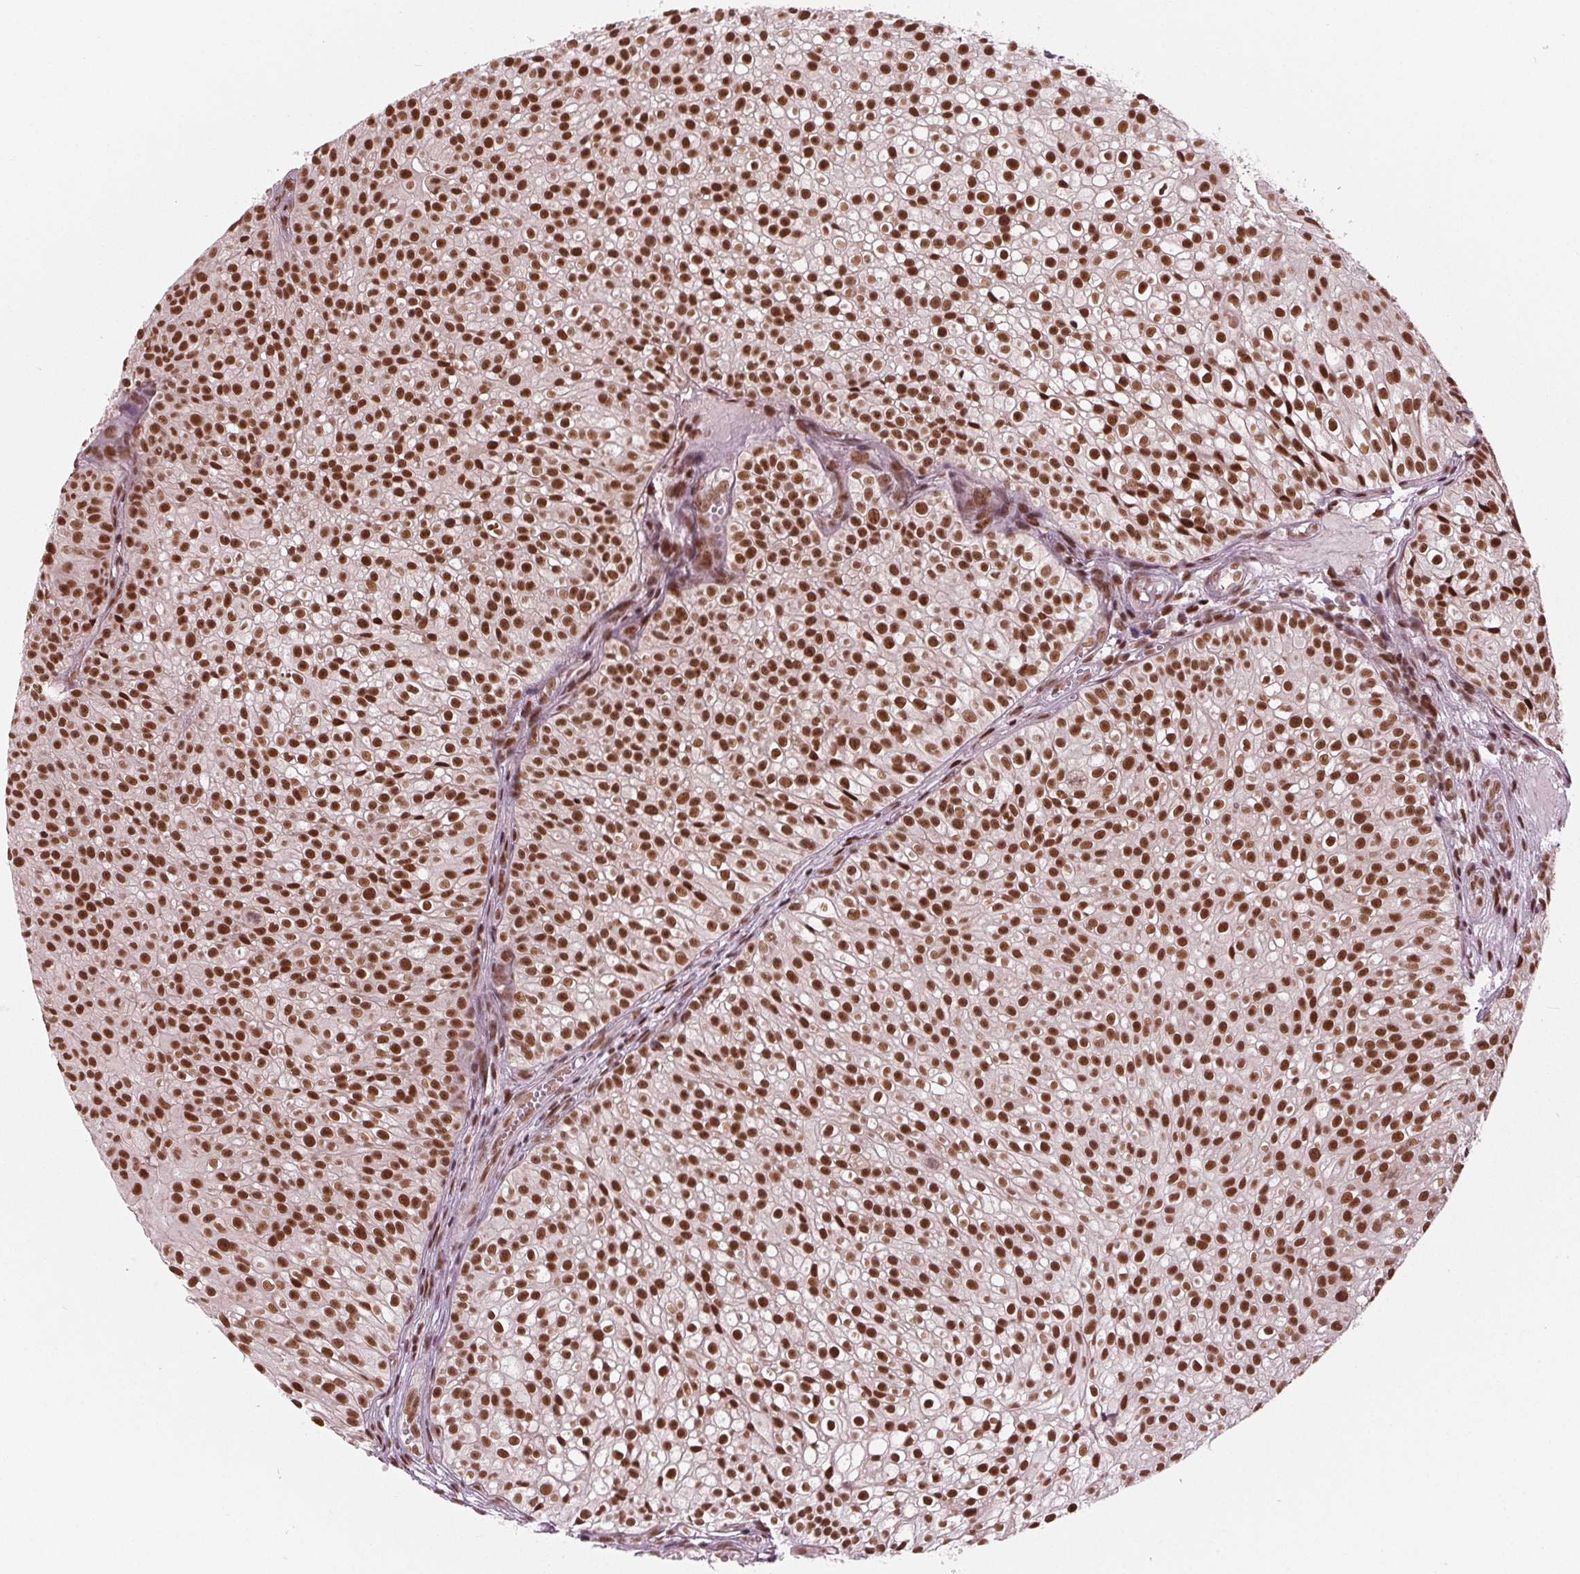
{"staining": {"intensity": "strong", "quantity": "25%-75%", "location": "nuclear"}, "tissue": "urothelial cancer", "cell_type": "Tumor cells", "image_type": "cancer", "snomed": [{"axis": "morphology", "description": "Urothelial carcinoma, Low grade"}, {"axis": "topography", "description": "Urinary bladder"}], "caption": "This is a histology image of immunohistochemistry (IHC) staining of urothelial cancer, which shows strong positivity in the nuclear of tumor cells.", "gene": "LSM2", "patient": {"sex": "male", "age": 70}}